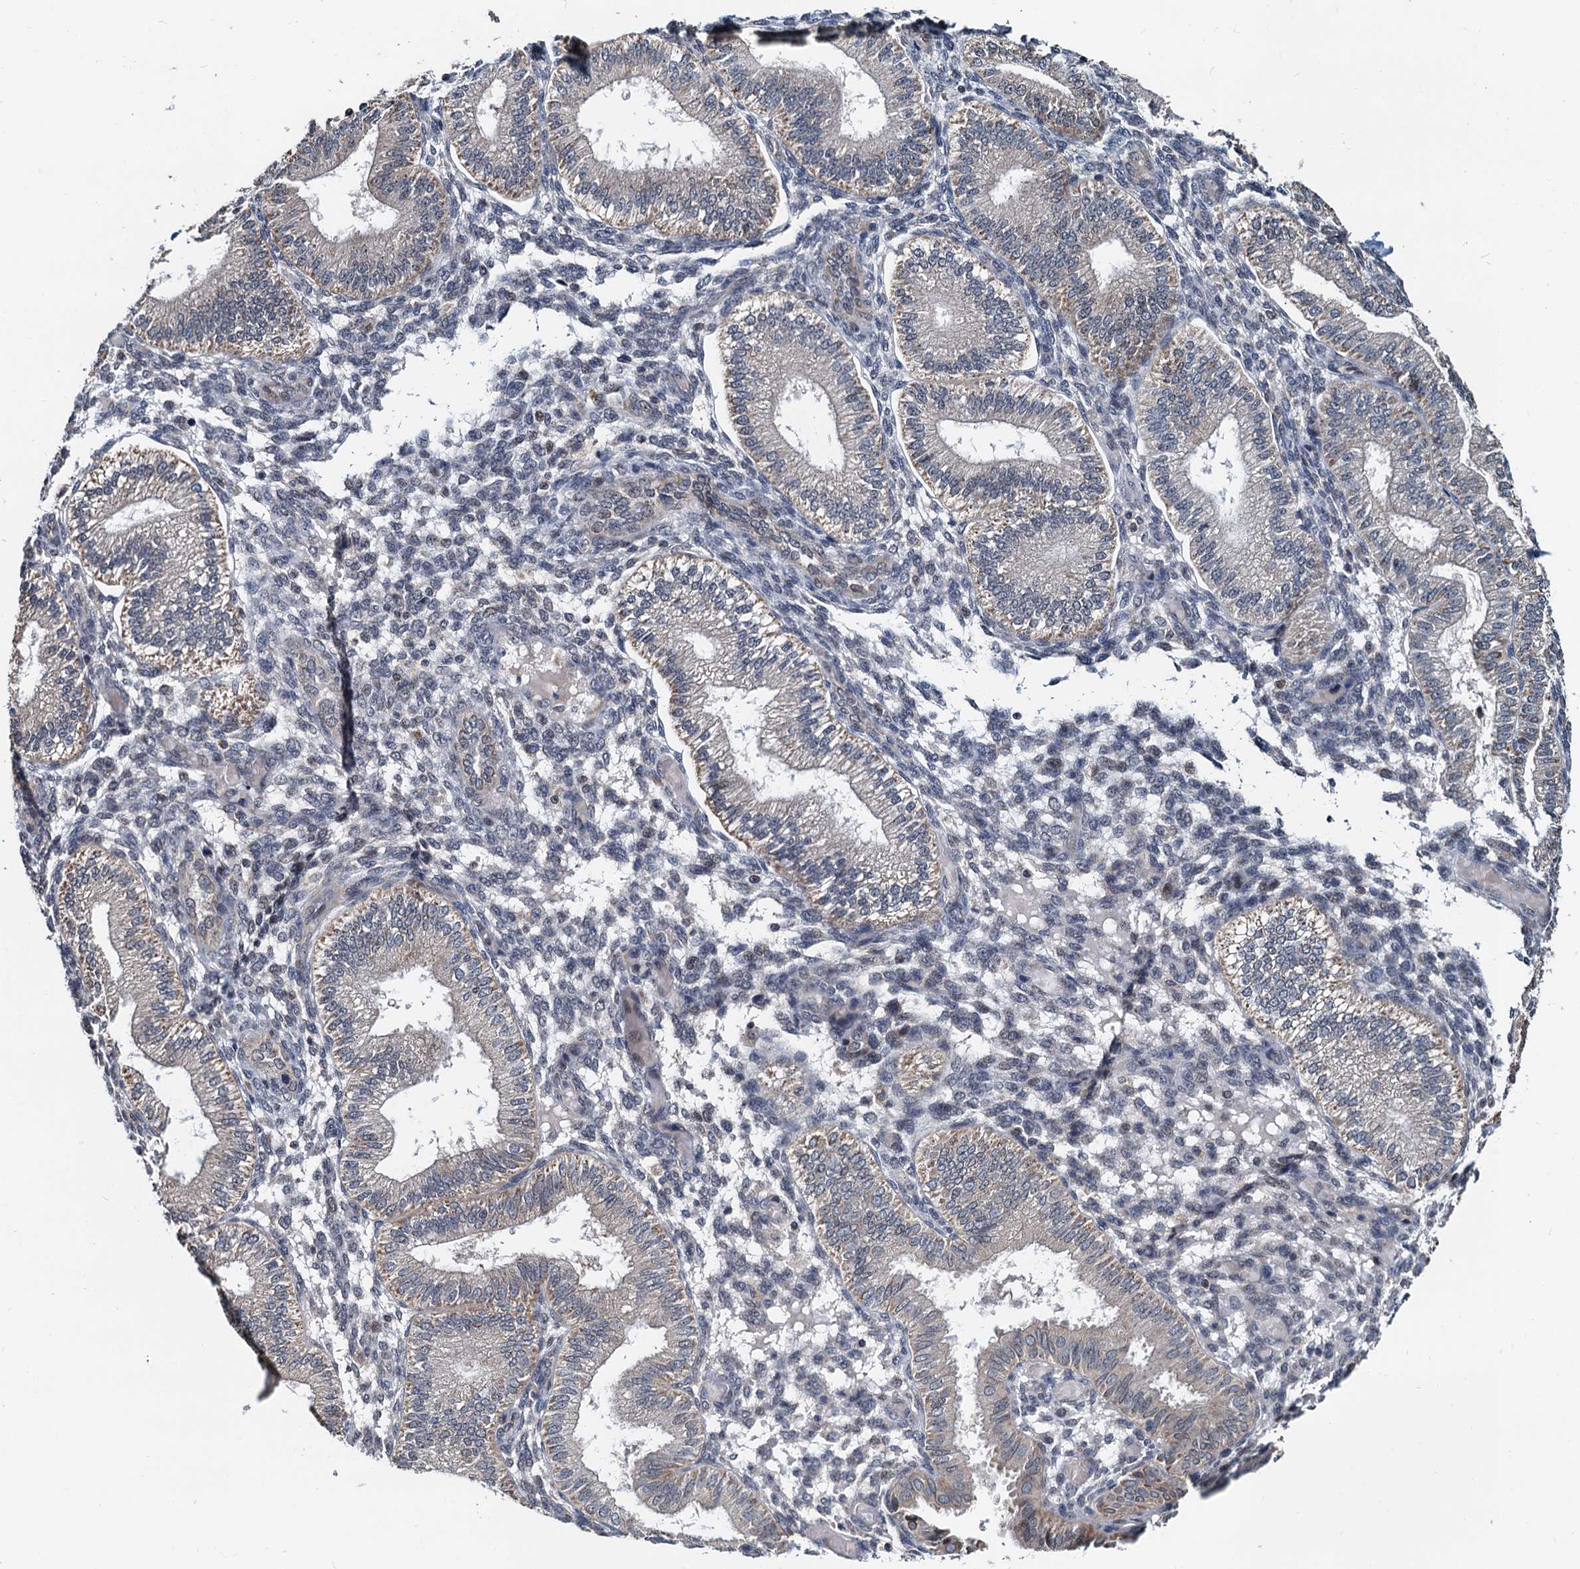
{"staining": {"intensity": "negative", "quantity": "none", "location": "none"}, "tissue": "endometrium", "cell_type": "Cells in endometrial stroma", "image_type": "normal", "snomed": [{"axis": "morphology", "description": "Normal tissue, NOS"}, {"axis": "topography", "description": "Endometrium"}], "caption": "High magnification brightfield microscopy of normal endometrium stained with DAB (3,3'-diaminobenzidine) (brown) and counterstained with hematoxylin (blue): cells in endometrial stroma show no significant positivity. (Brightfield microscopy of DAB IHC at high magnification).", "gene": "MCMBP", "patient": {"sex": "female", "age": 39}}